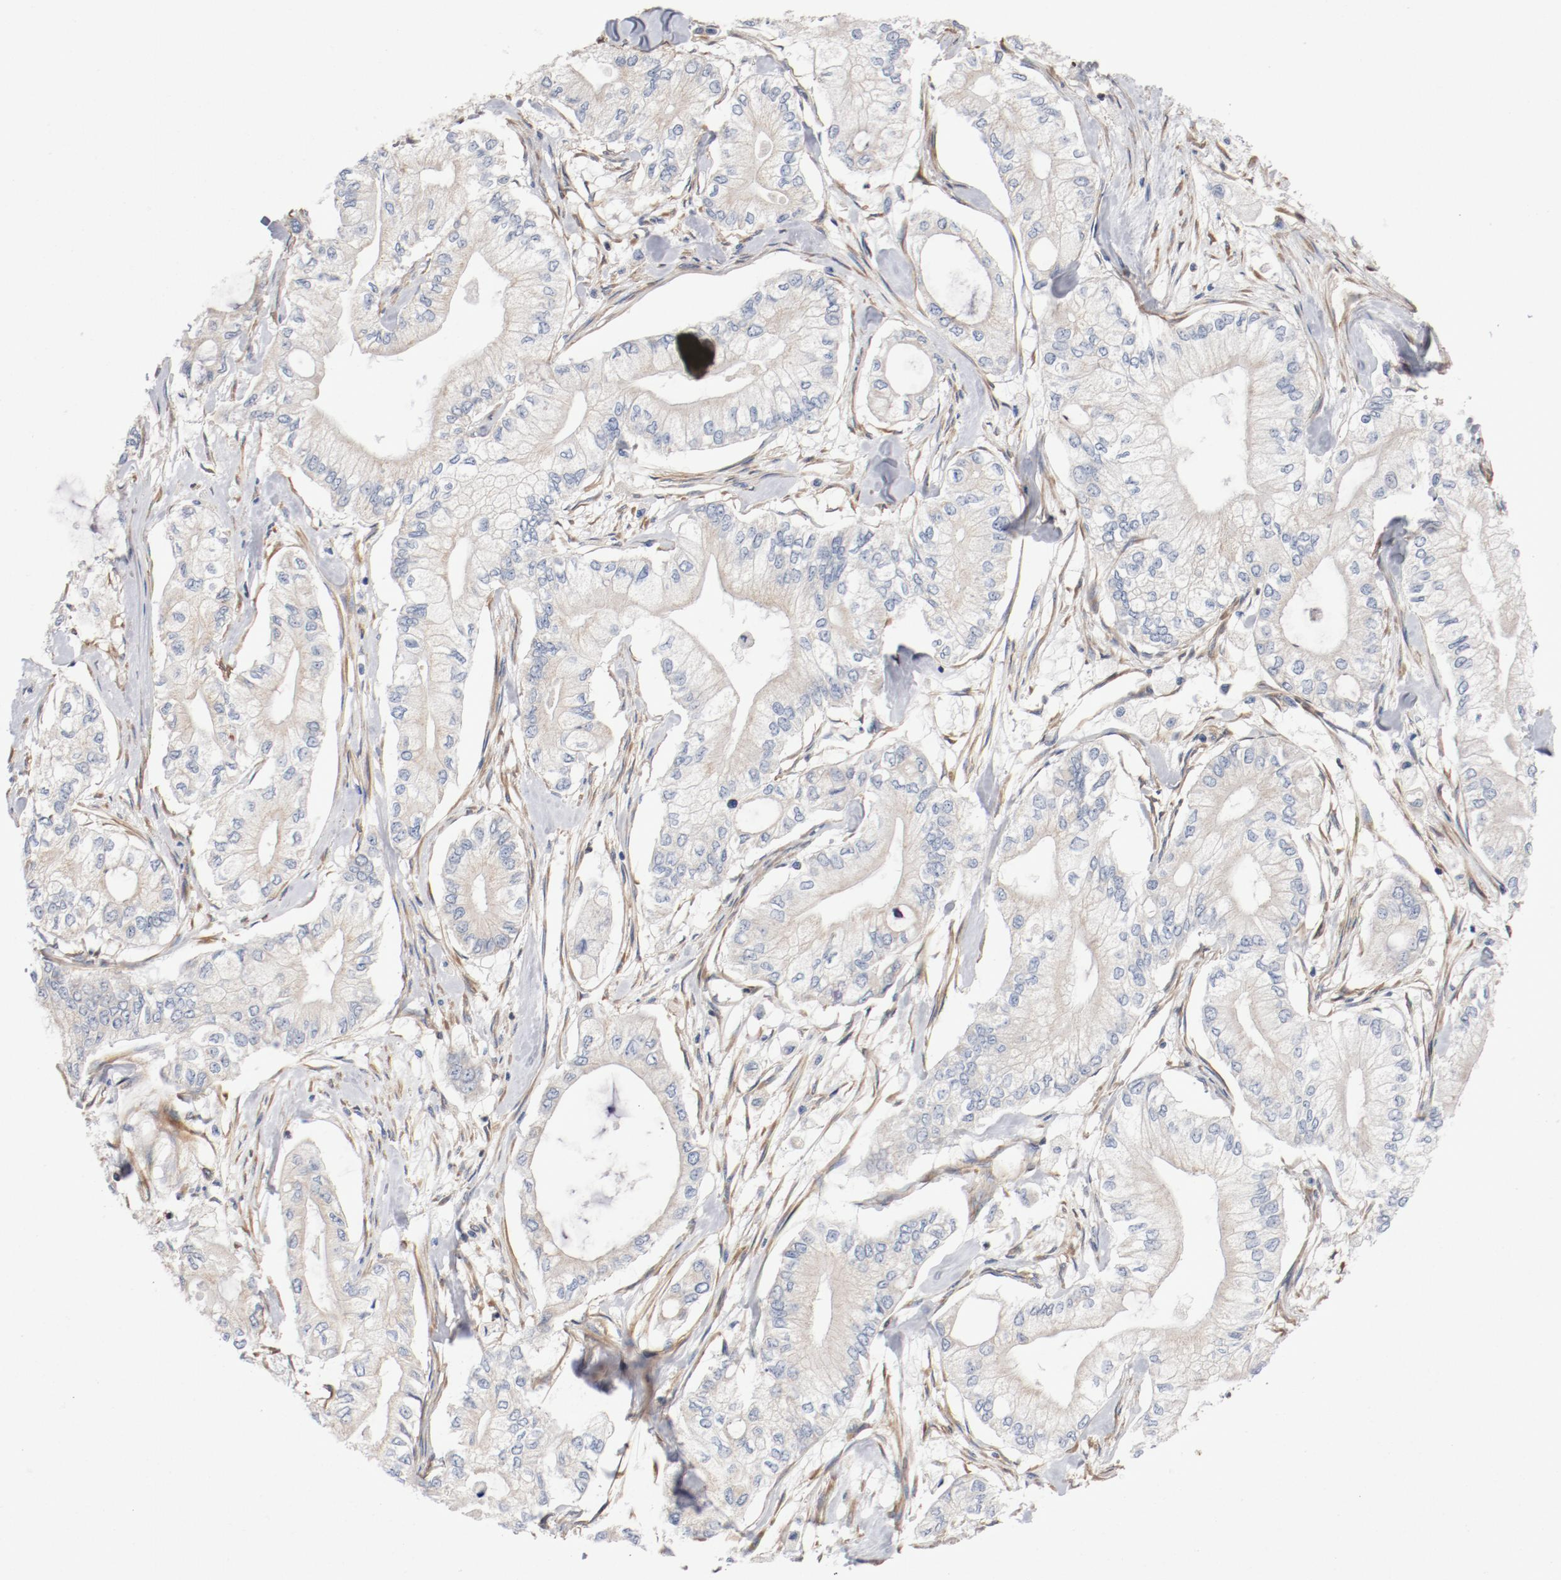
{"staining": {"intensity": "negative", "quantity": "none", "location": "none"}, "tissue": "pancreatic cancer", "cell_type": "Tumor cells", "image_type": "cancer", "snomed": [{"axis": "morphology", "description": "Adenocarcinoma, NOS"}, {"axis": "topography", "description": "Pancreas"}], "caption": "The immunohistochemistry photomicrograph has no significant staining in tumor cells of pancreatic cancer tissue. (IHC, brightfield microscopy, high magnification).", "gene": "ILK", "patient": {"sex": "male", "age": 79}}